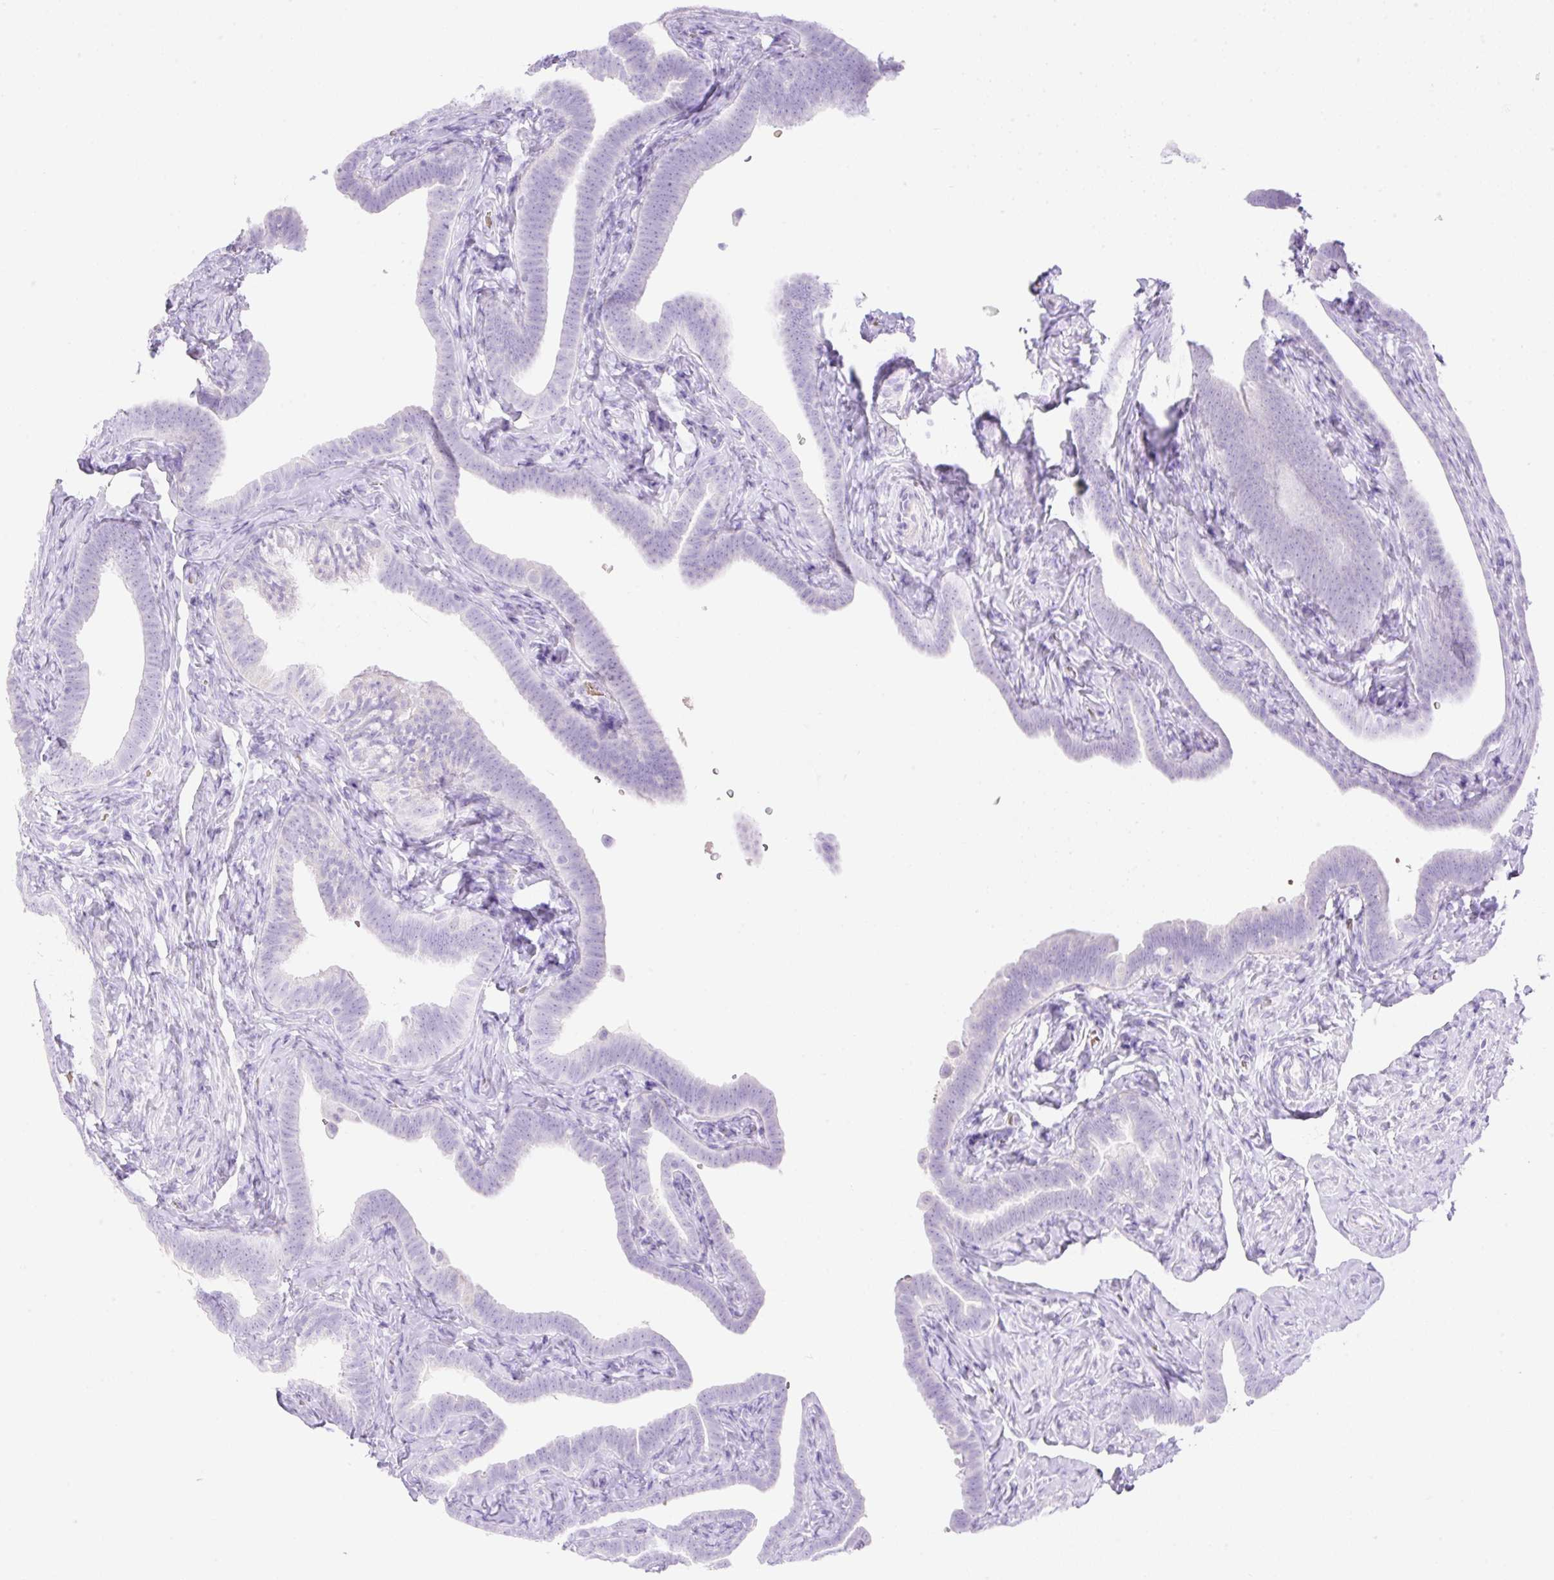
{"staining": {"intensity": "negative", "quantity": "none", "location": "none"}, "tissue": "fallopian tube", "cell_type": "Glandular cells", "image_type": "normal", "snomed": [{"axis": "morphology", "description": "Normal tissue, NOS"}, {"axis": "topography", "description": "Fallopian tube"}], "caption": "High magnification brightfield microscopy of unremarkable fallopian tube stained with DAB (3,3'-diaminobenzidine) (brown) and counterstained with hematoxylin (blue): glandular cells show no significant expression.", "gene": "CDX1", "patient": {"sex": "female", "age": 69}}